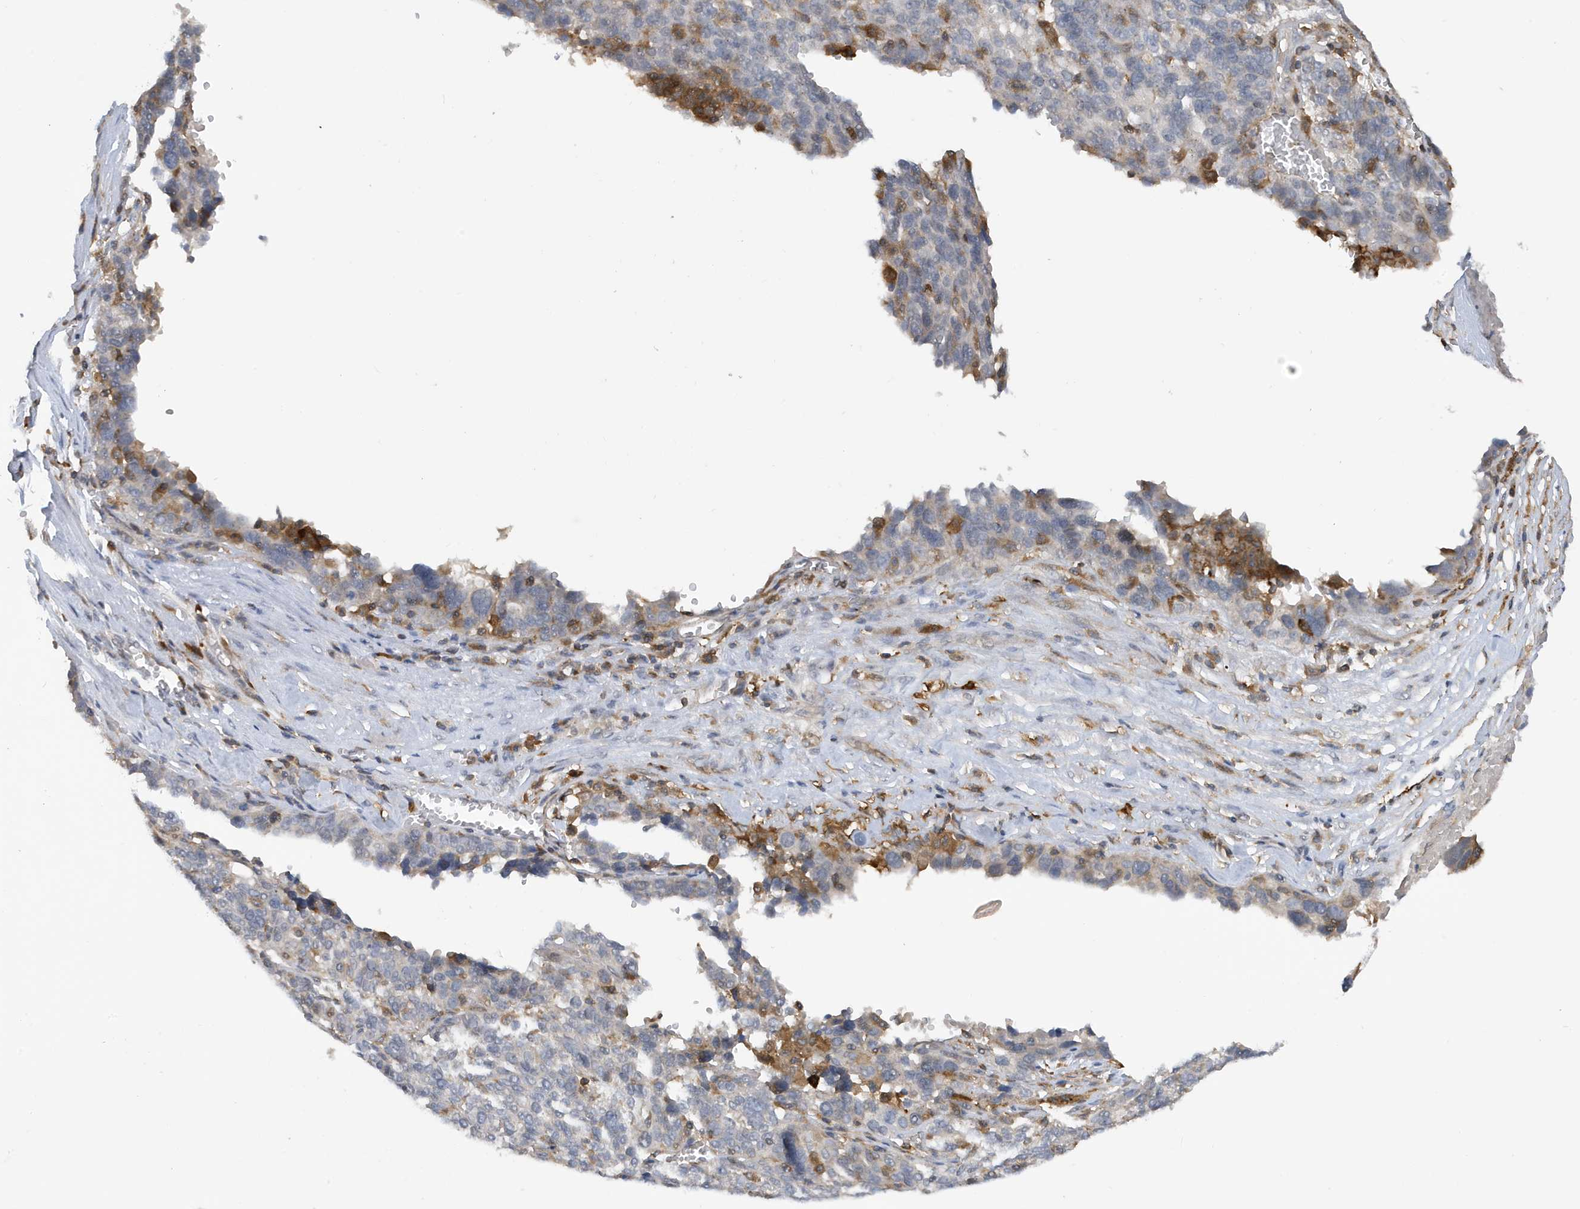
{"staining": {"intensity": "negative", "quantity": "none", "location": "none"}, "tissue": "ovarian cancer", "cell_type": "Tumor cells", "image_type": "cancer", "snomed": [{"axis": "morphology", "description": "Cystadenocarcinoma, serous, NOS"}, {"axis": "topography", "description": "Ovary"}], "caption": "This is an IHC histopathology image of serous cystadenocarcinoma (ovarian). There is no positivity in tumor cells.", "gene": "NSUN3", "patient": {"sex": "female", "age": 59}}